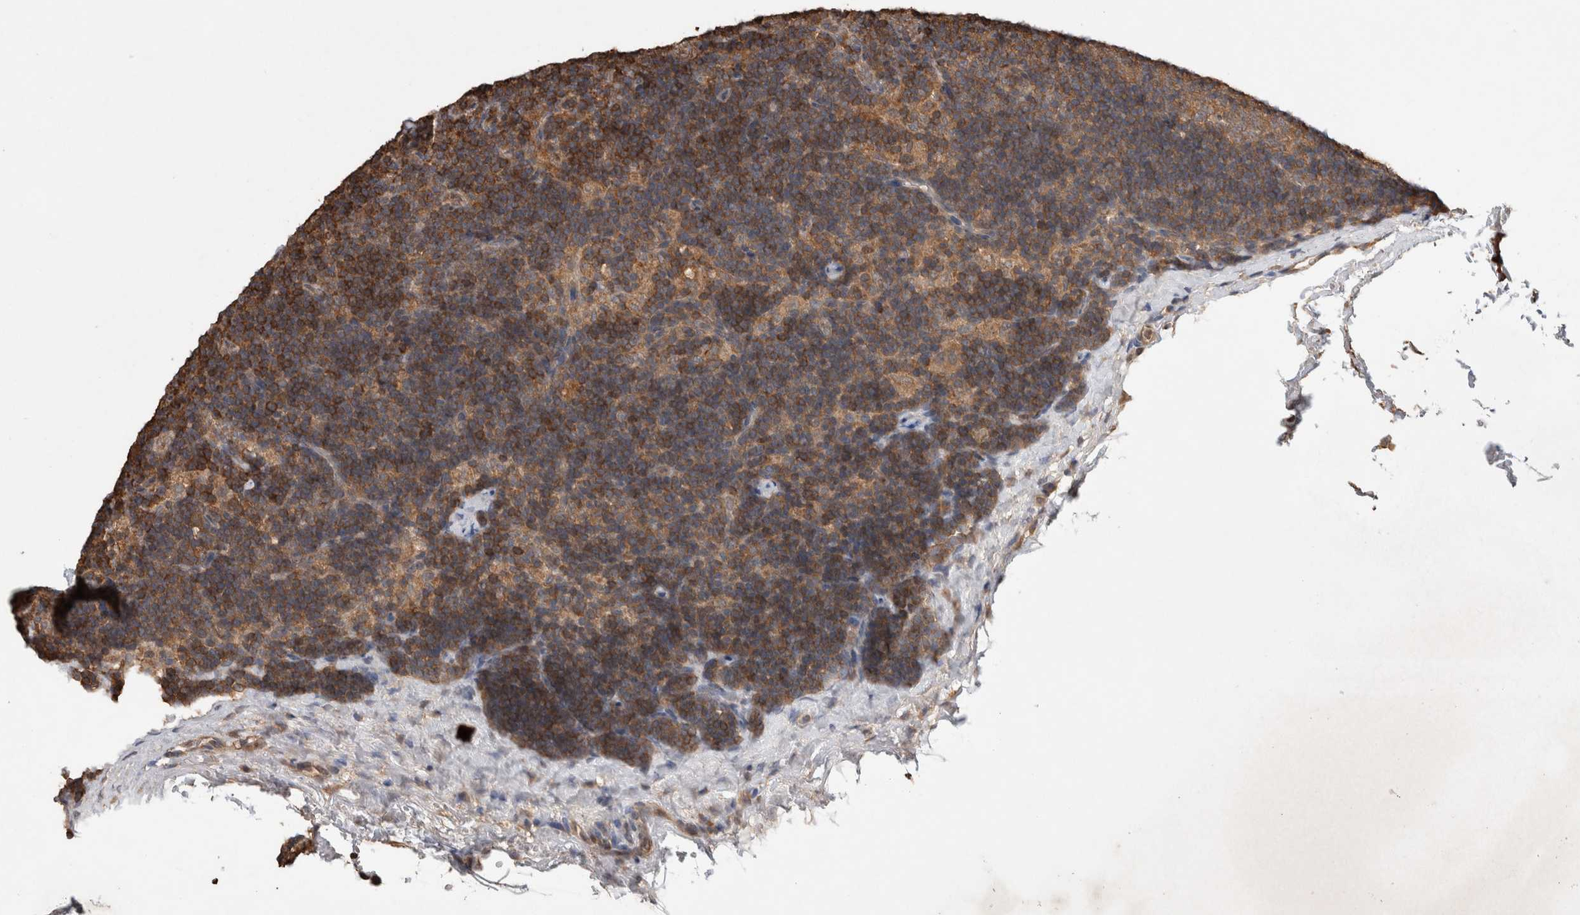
{"staining": {"intensity": "moderate", "quantity": ">75%", "location": "cytoplasmic/membranous"}, "tissue": "lymph node", "cell_type": "Germinal center cells", "image_type": "normal", "snomed": [{"axis": "morphology", "description": "Normal tissue, NOS"}, {"axis": "topography", "description": "Lymph node"}], "caption": "Moderate cytoplasmic/membranous staining is identified in about >75% of germinal center cells in normal lymph node. The protein is stained brown, and the nuclei are stained in blue (DAB IHC with brightfield microscopy, high magnification).", "gene": "TRIM5", "patient": {"sex": "female", "age": 22}}